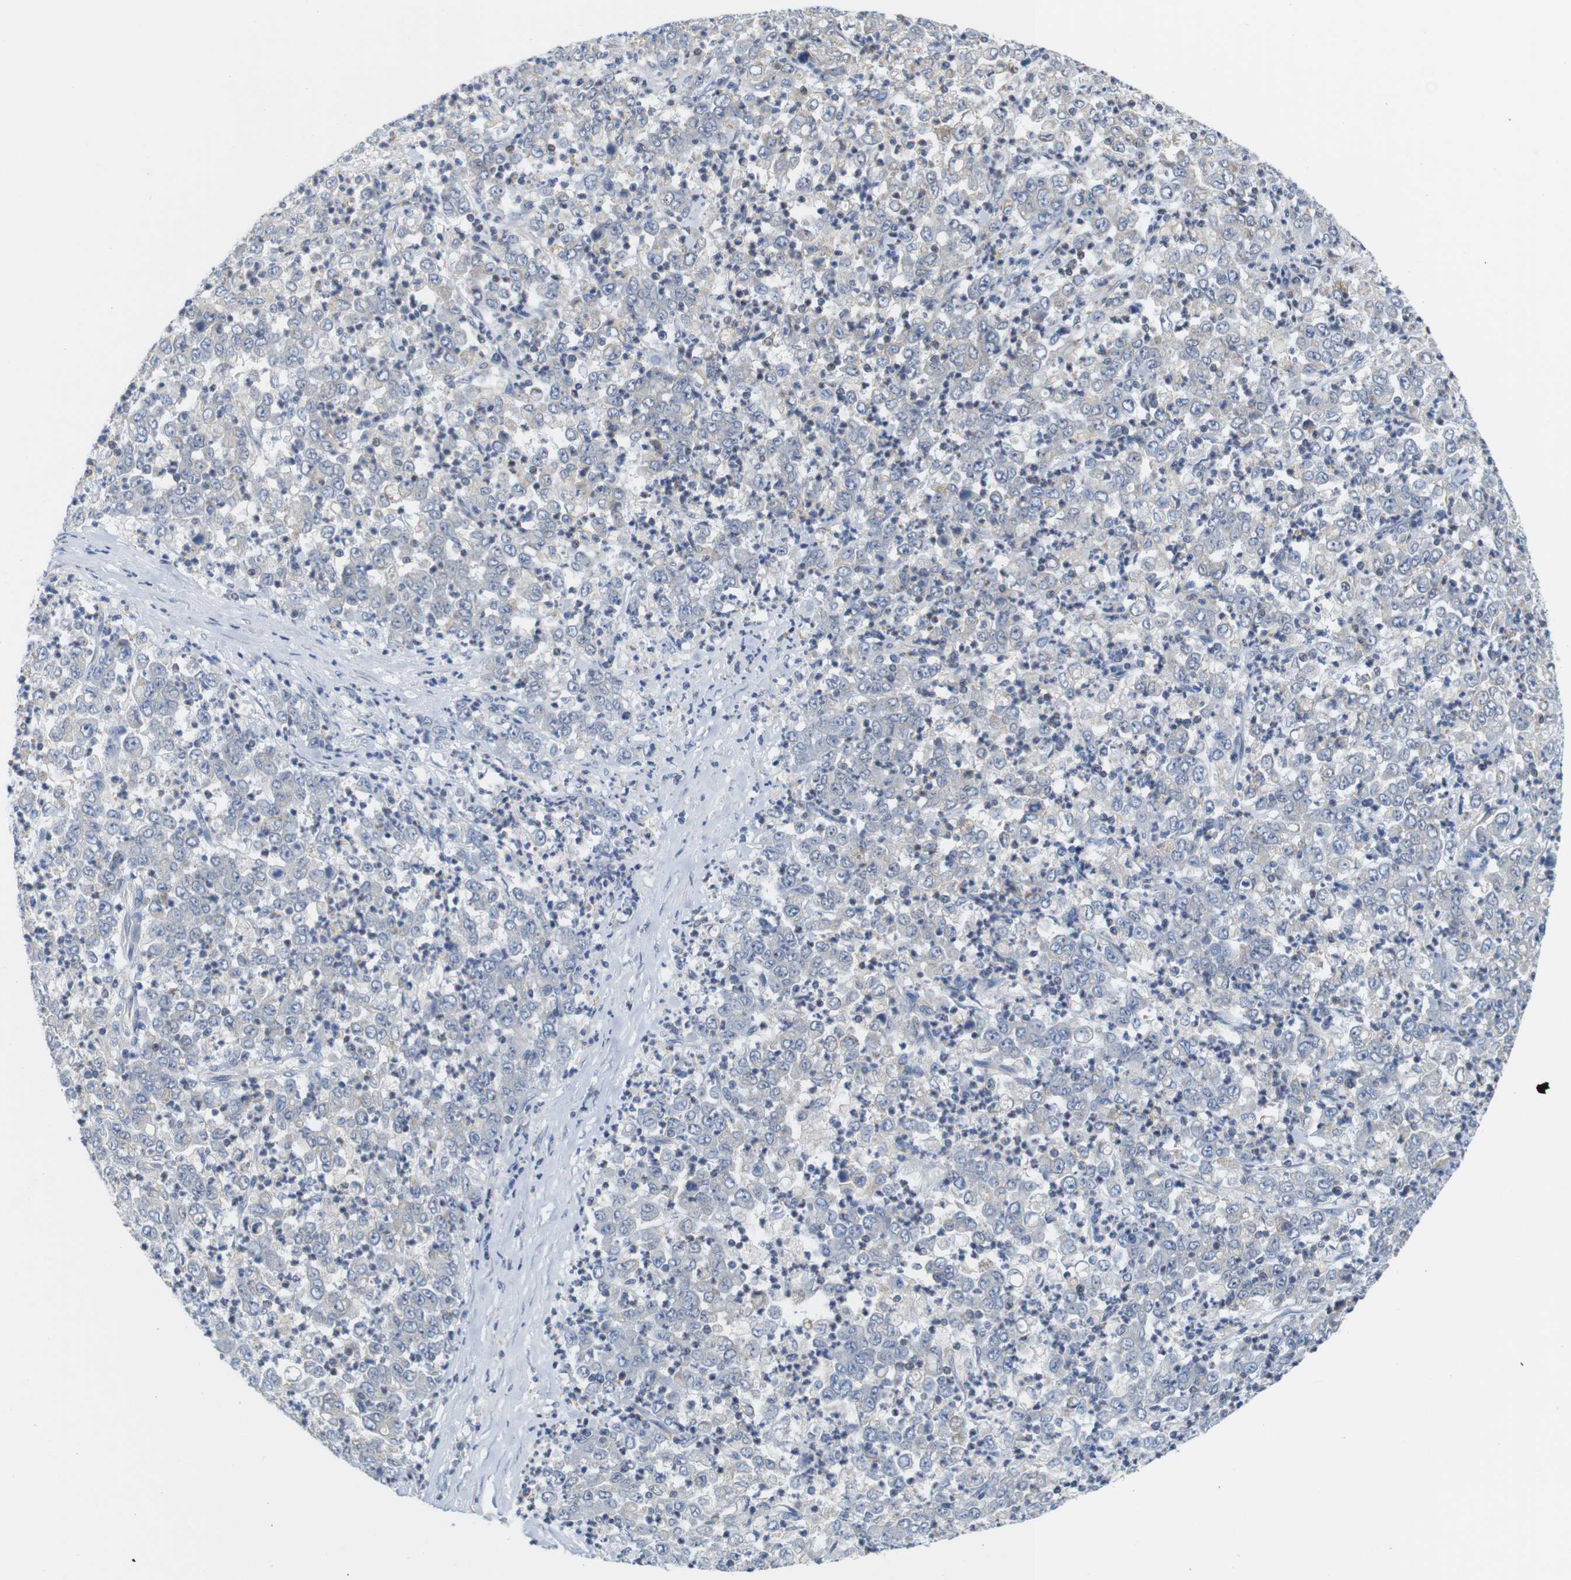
{"staining": {"intensity": "negative", "quantity": "none", "location": "none"}, "tissue": "stomach cancer", "cell_type": "Tumor cells", "image_type": "cancer", "snomed": [{"axis": "morphology", "description": "Adenocarcinoma, NOS"}, {"axis": "topography", "description": "Stomach, lower"}], "caption": "There is no significant staining in tumor cells of adenocarcinoma (stomach). Nuclei are stained in blue.", "gene": "OTOF", "patient": {"sex": "female", "age": 71}}